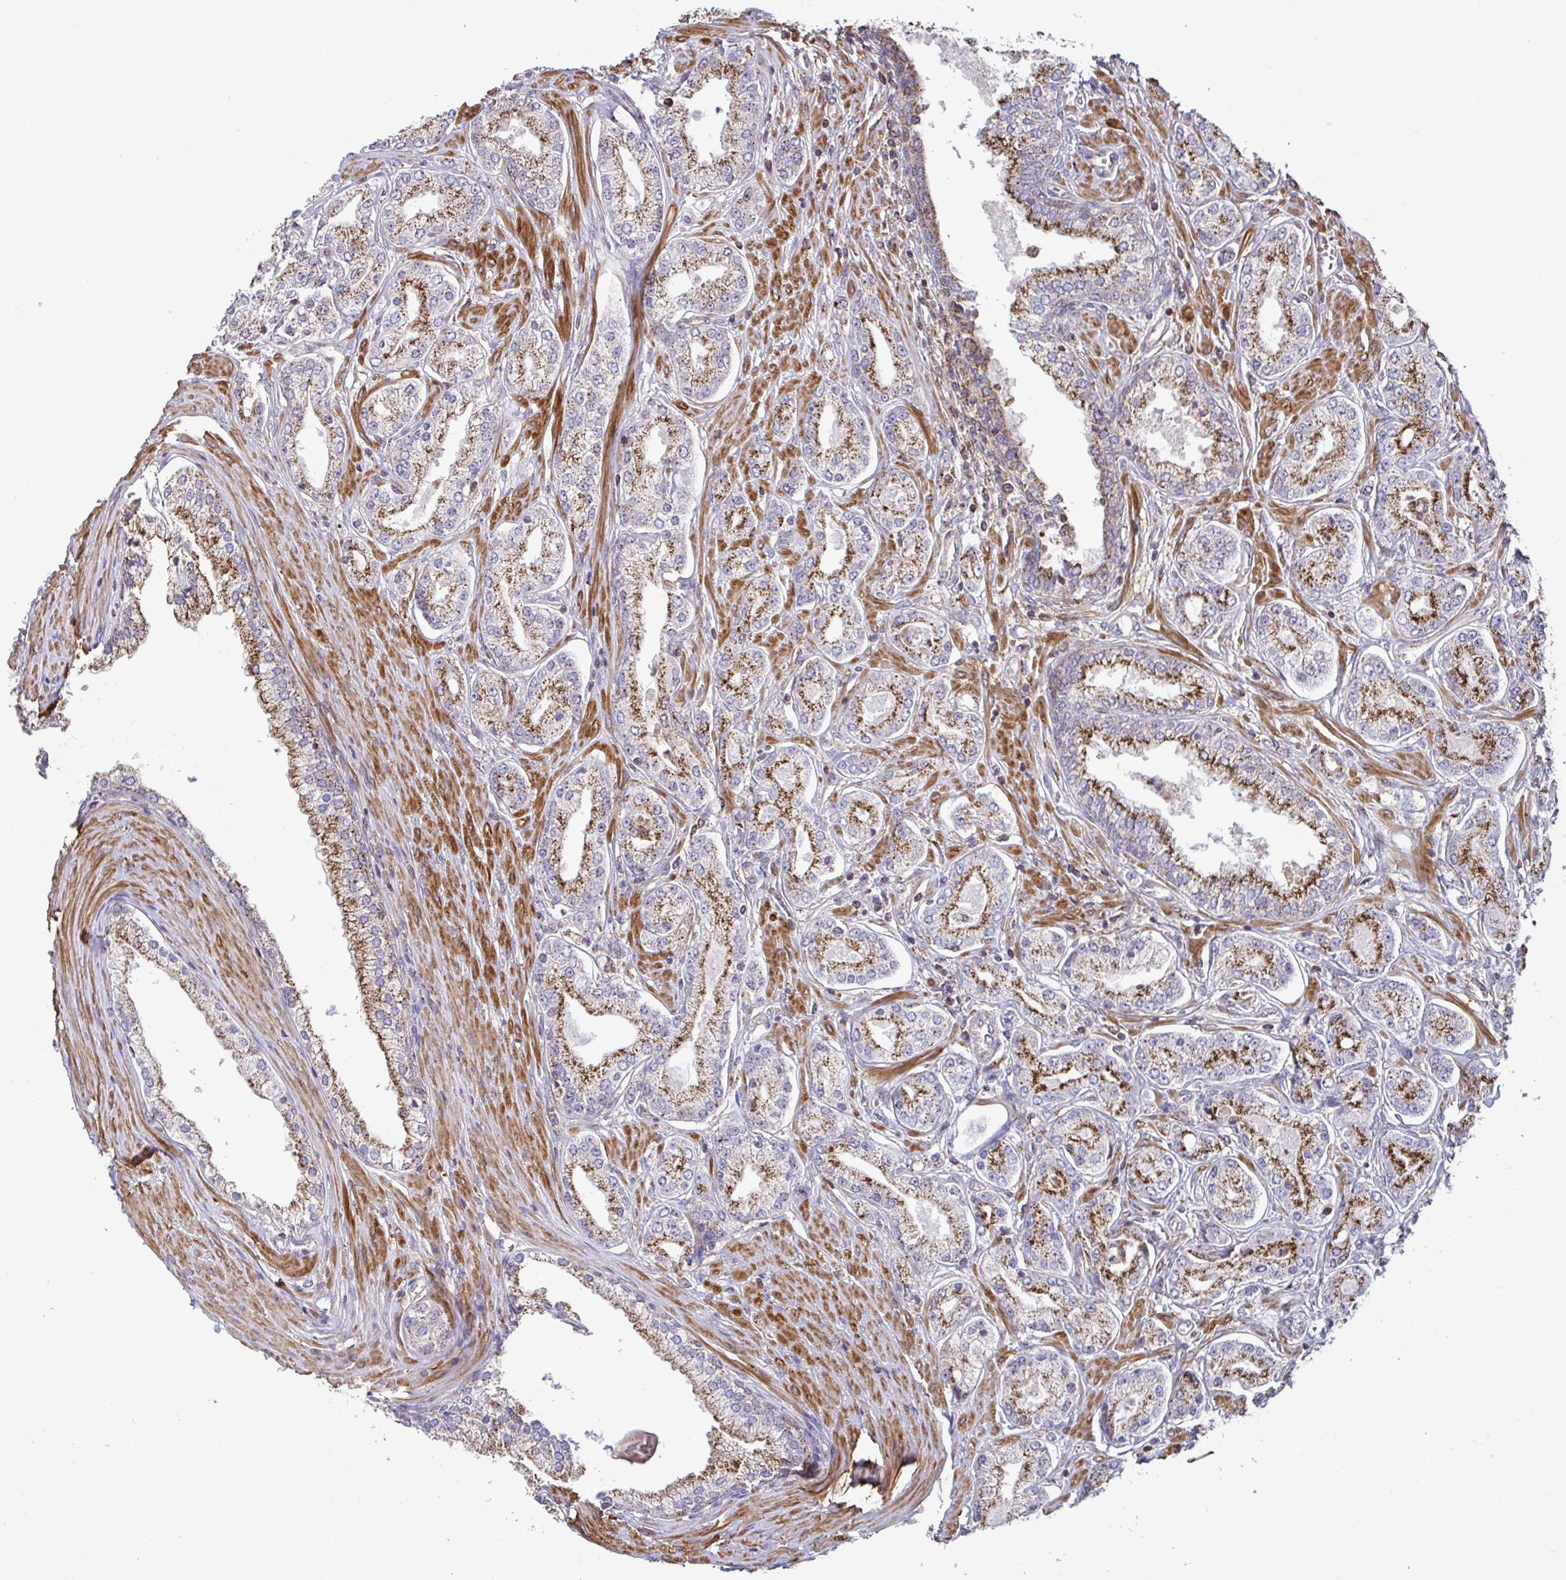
{"staining": {"intensity": "strong", "quantity": ">75%", "location": "cytoplasmic/membranous"}, "tissue": "prostate cancer", "cell_type": "Tumor cells", "image_type": "cancer", "snomed": [{"axis": "morphology", "description": "Adenocarcinoma, High grade"}, {"axis": "topography", "description": "Prostate"}], "caption": "Human prostate cancer (high-grade adenocarcinoma) stained with a protein marker demonstrates strong staining in tumor cells.", "gene": "SPRY1", "patient": {"sex": "male", "age": 66}}